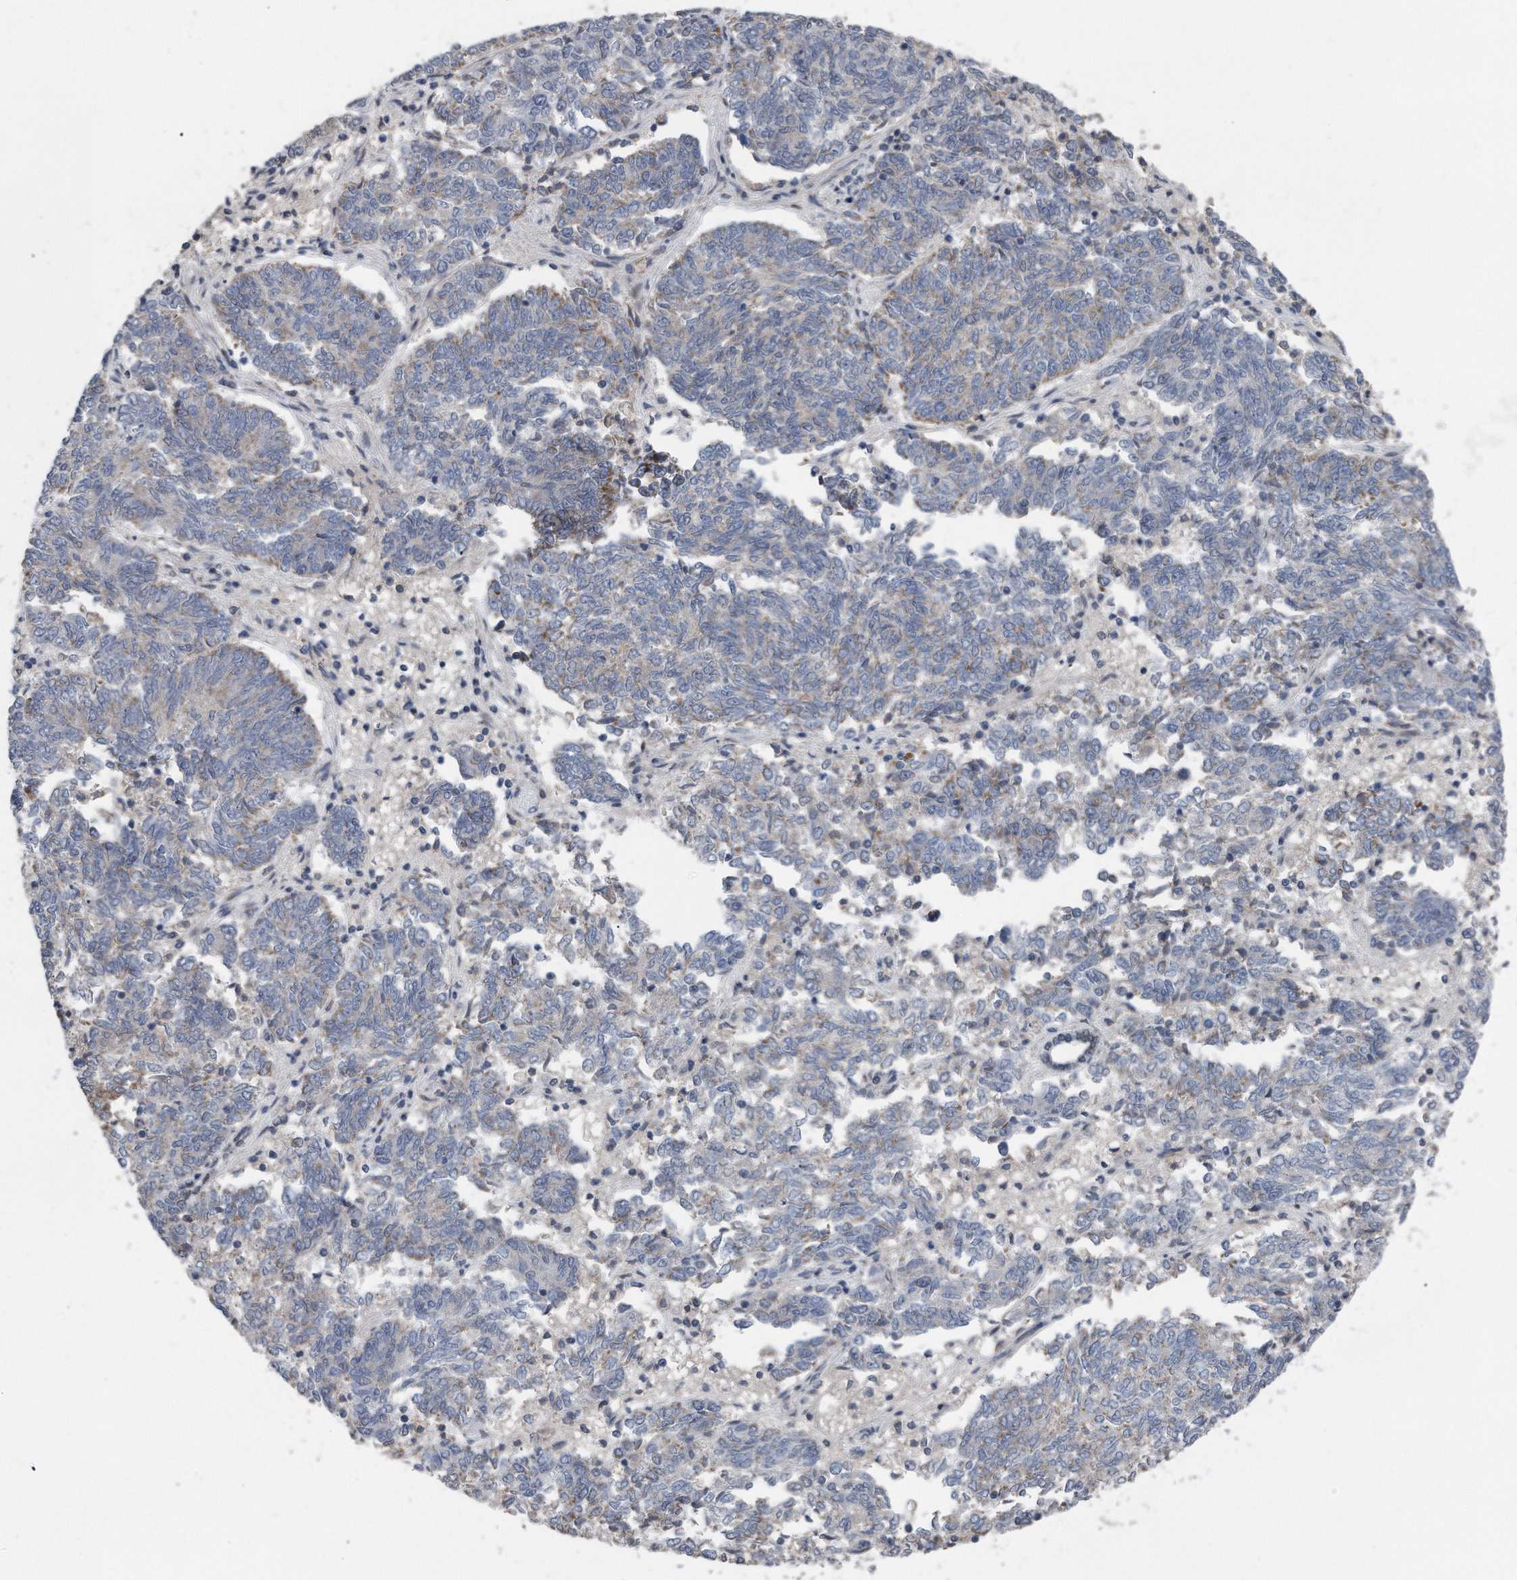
{"staining": {"intensity": "weak", "quantity": "<25%", "location": "cytoplasmic/membranous"}, "tissue": "endometrial cancer", "cell_type": "Tumor cells", "image_type": "cancer", "snomed": [{"axis": "morphology", "description": "Adenocarcinoma, NOS"}, {"axis": "topography", "description": "Endometrium"}], "caption": "IHC photomicrograph of human endometrial cancer (adenocarcinoma) stained for a protein (brown), which reveals no positivity in tumor cells.", "gene": "DST", "patient": {"sex": "female", "age": 80}}